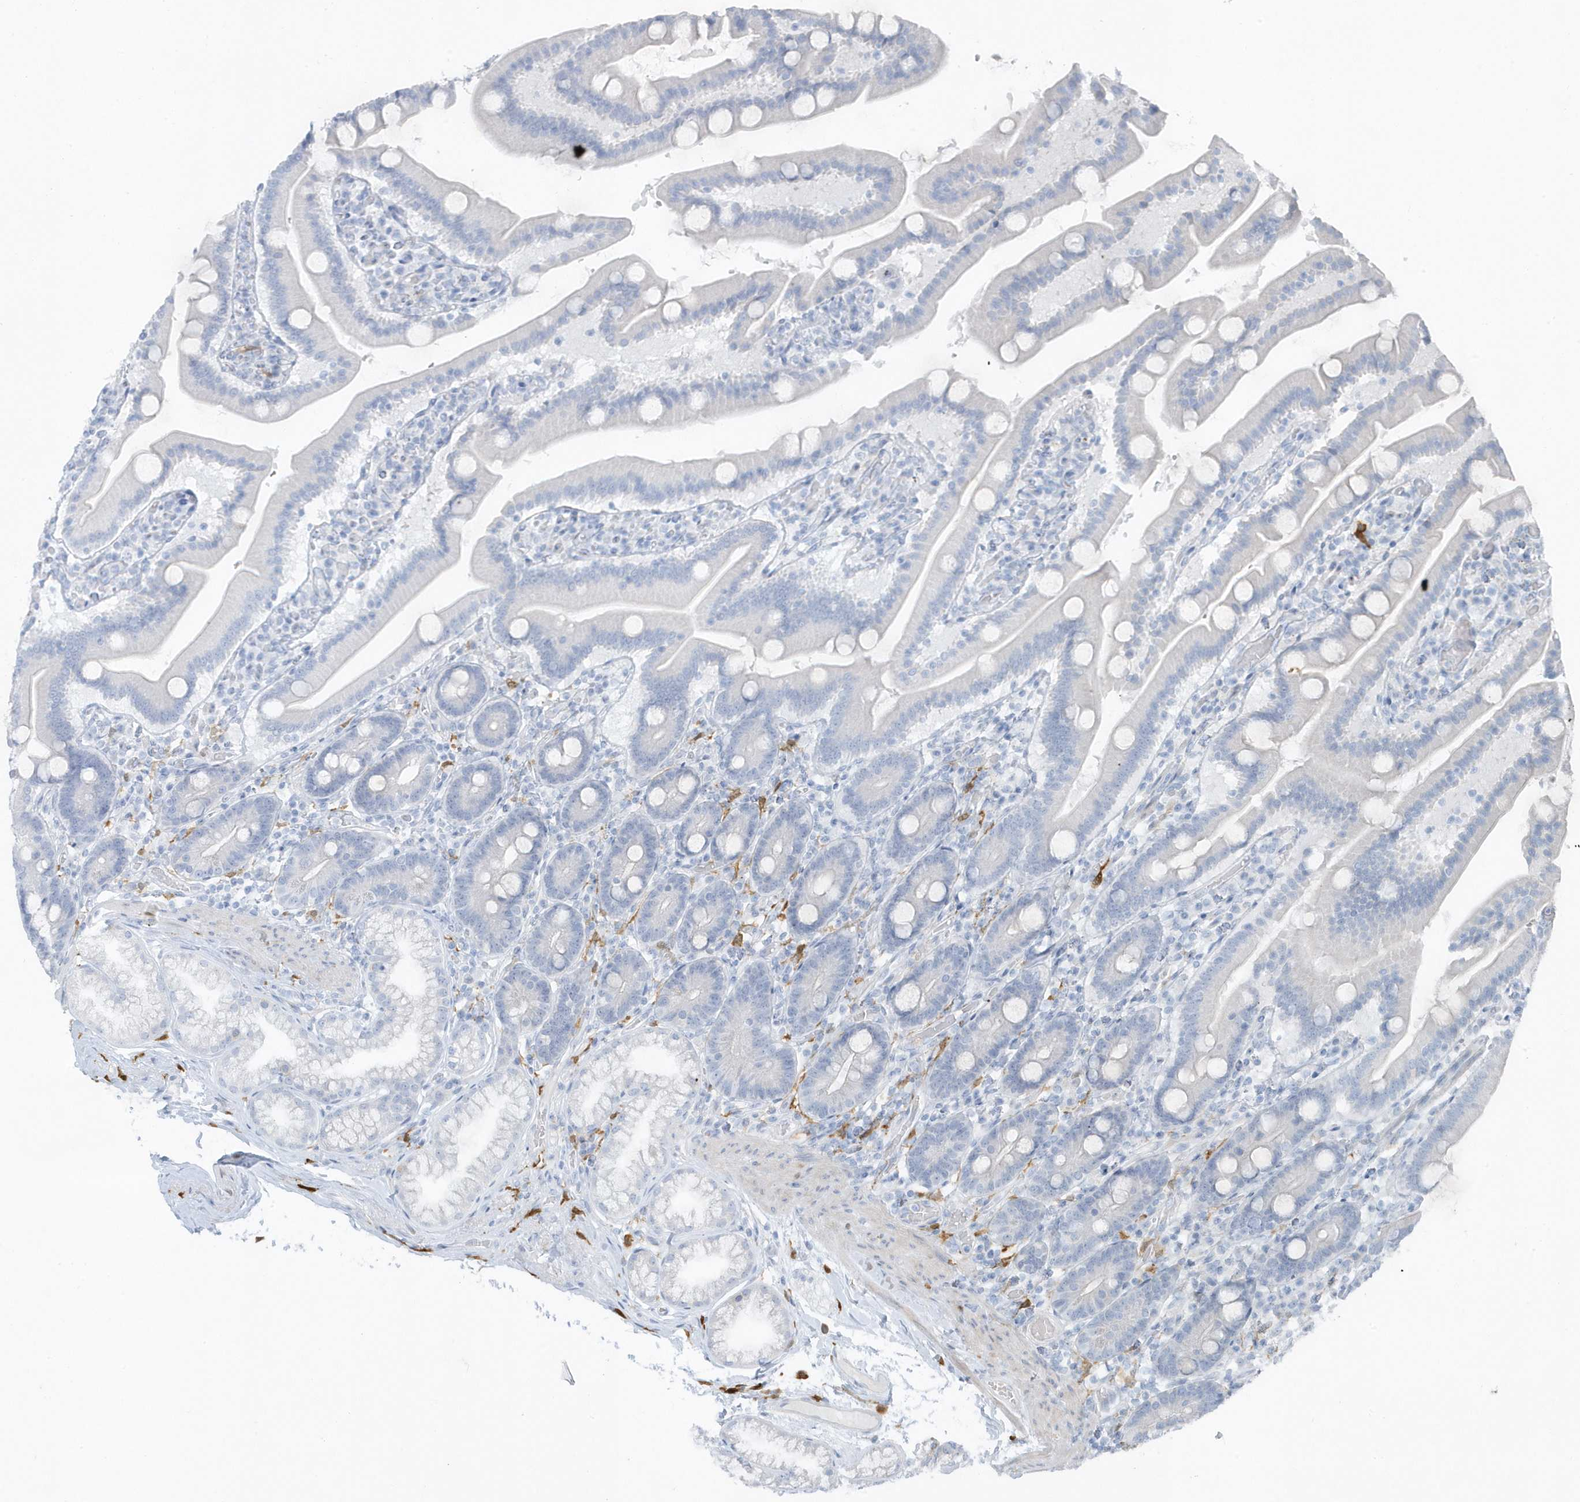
{"staining": {"intensity": "negative", "quantity": "none", "location": "none"}, "tissue": "duodenum", "cell_type": "Glandular cells", "image_type": "normal", "snomed": [{"axis": "morphology", "description": "Normal tissue, NOS"}, {"axis": "topography", "description": "Duodenum"}], "caption": "Immunohistochemistry image of normal duodenum: human duodenum stained with DAB exhibits no significant protein positivity in glandular cells.", "gene": "FAM98A", "patient": {"sex": "male", "age": 55}}